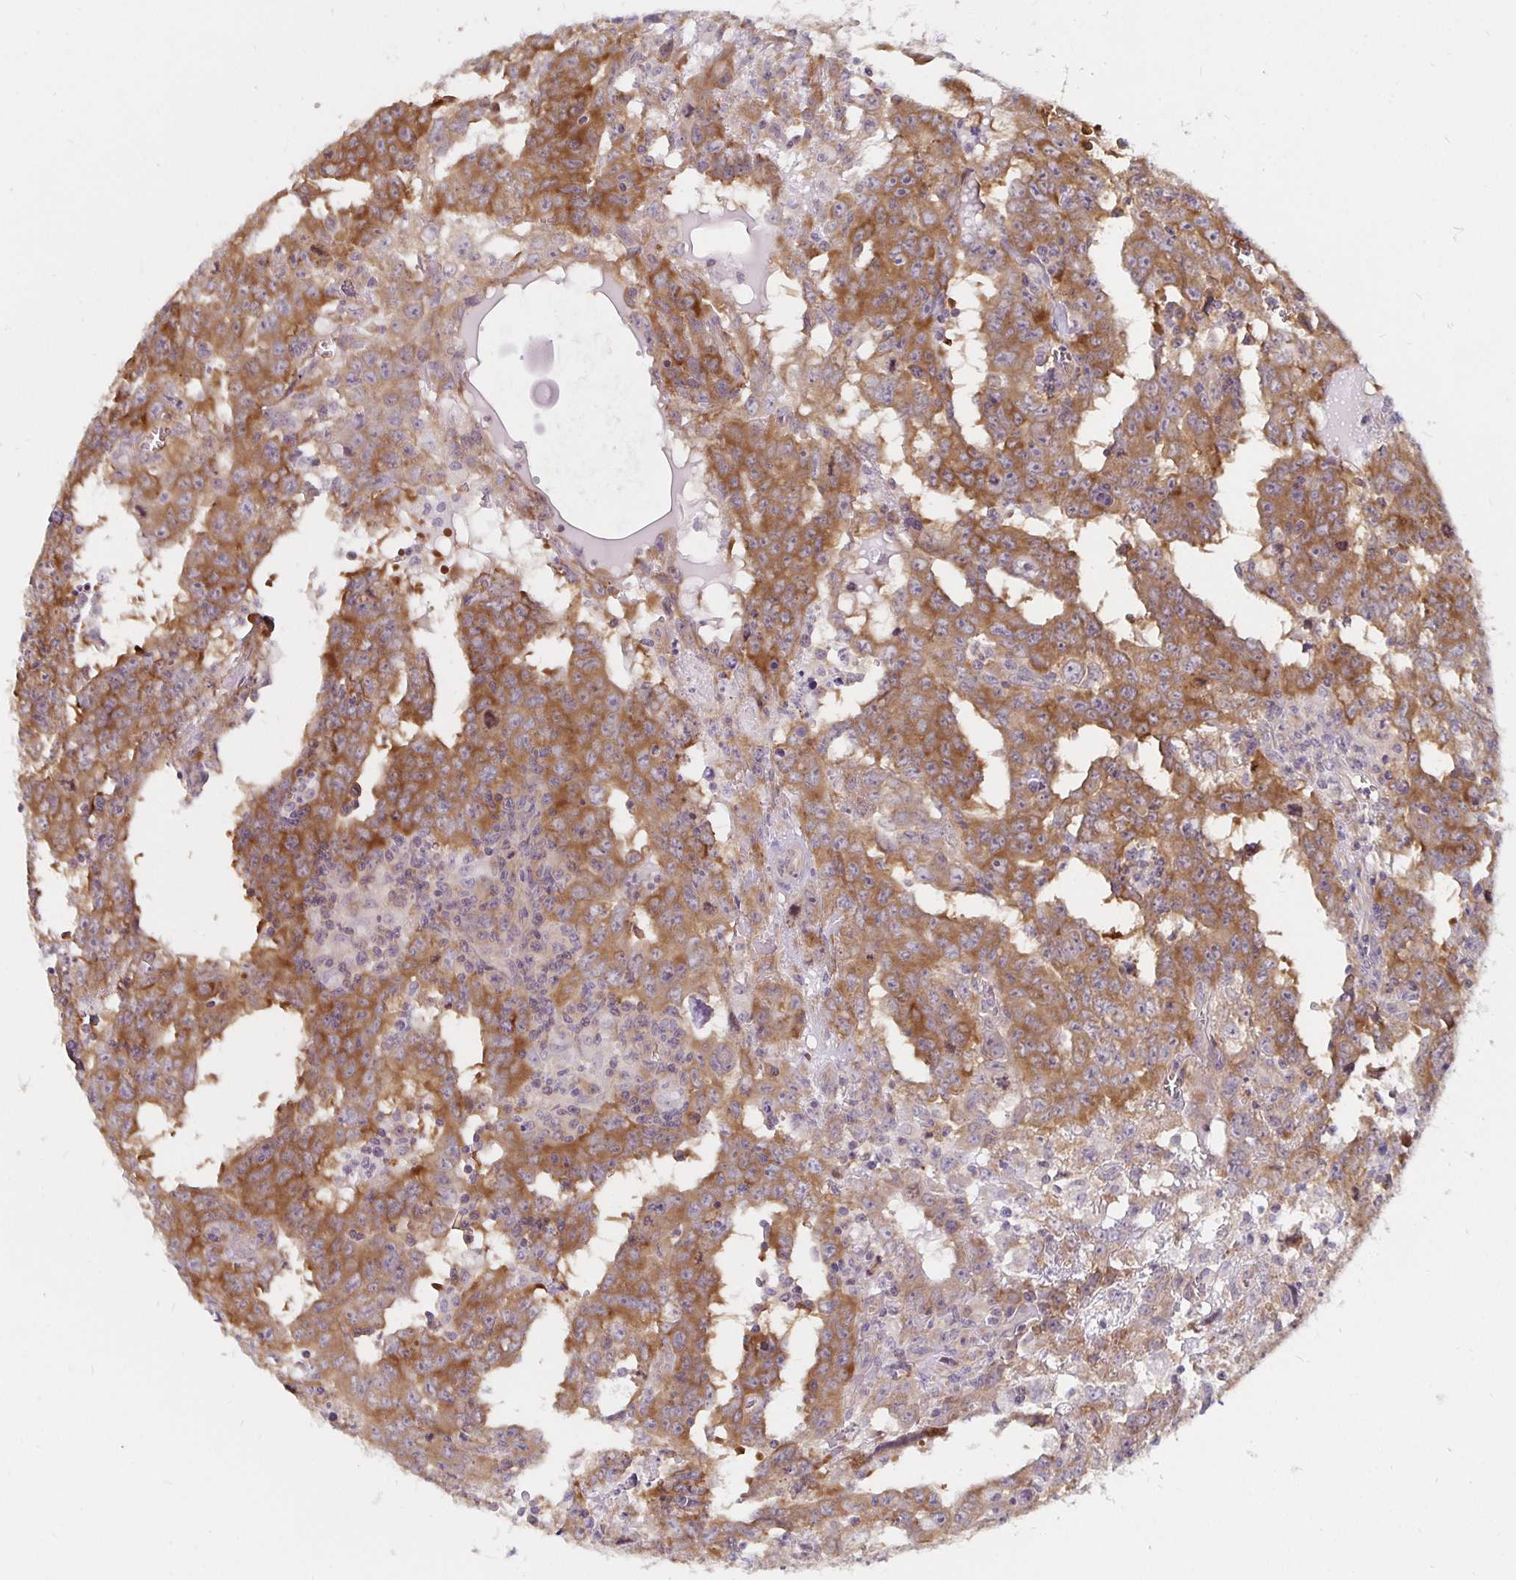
{"staining": {"intensity": "moderate", "quantity": ">75%", "location": "cytoplasmic/membranous"}, "tissue": "testis cancer", "cell_type": "Tumor cells", "image_type": "cancer", "snomed": [{"axis": "morphology", "description": "Carcinoma, Embryonal, NOS"}, {"axis": "topography", "description": "Testis"}], "caption": "A micrograph showing moderate cytoplasmic/membranous positivity in about >75% of tumor cells in embryonal carcinoma (testis), as visualized by brown immunohistochemical staining.", "gene": "PDAP1", "patient": {"sex": "male", "age": 22}}